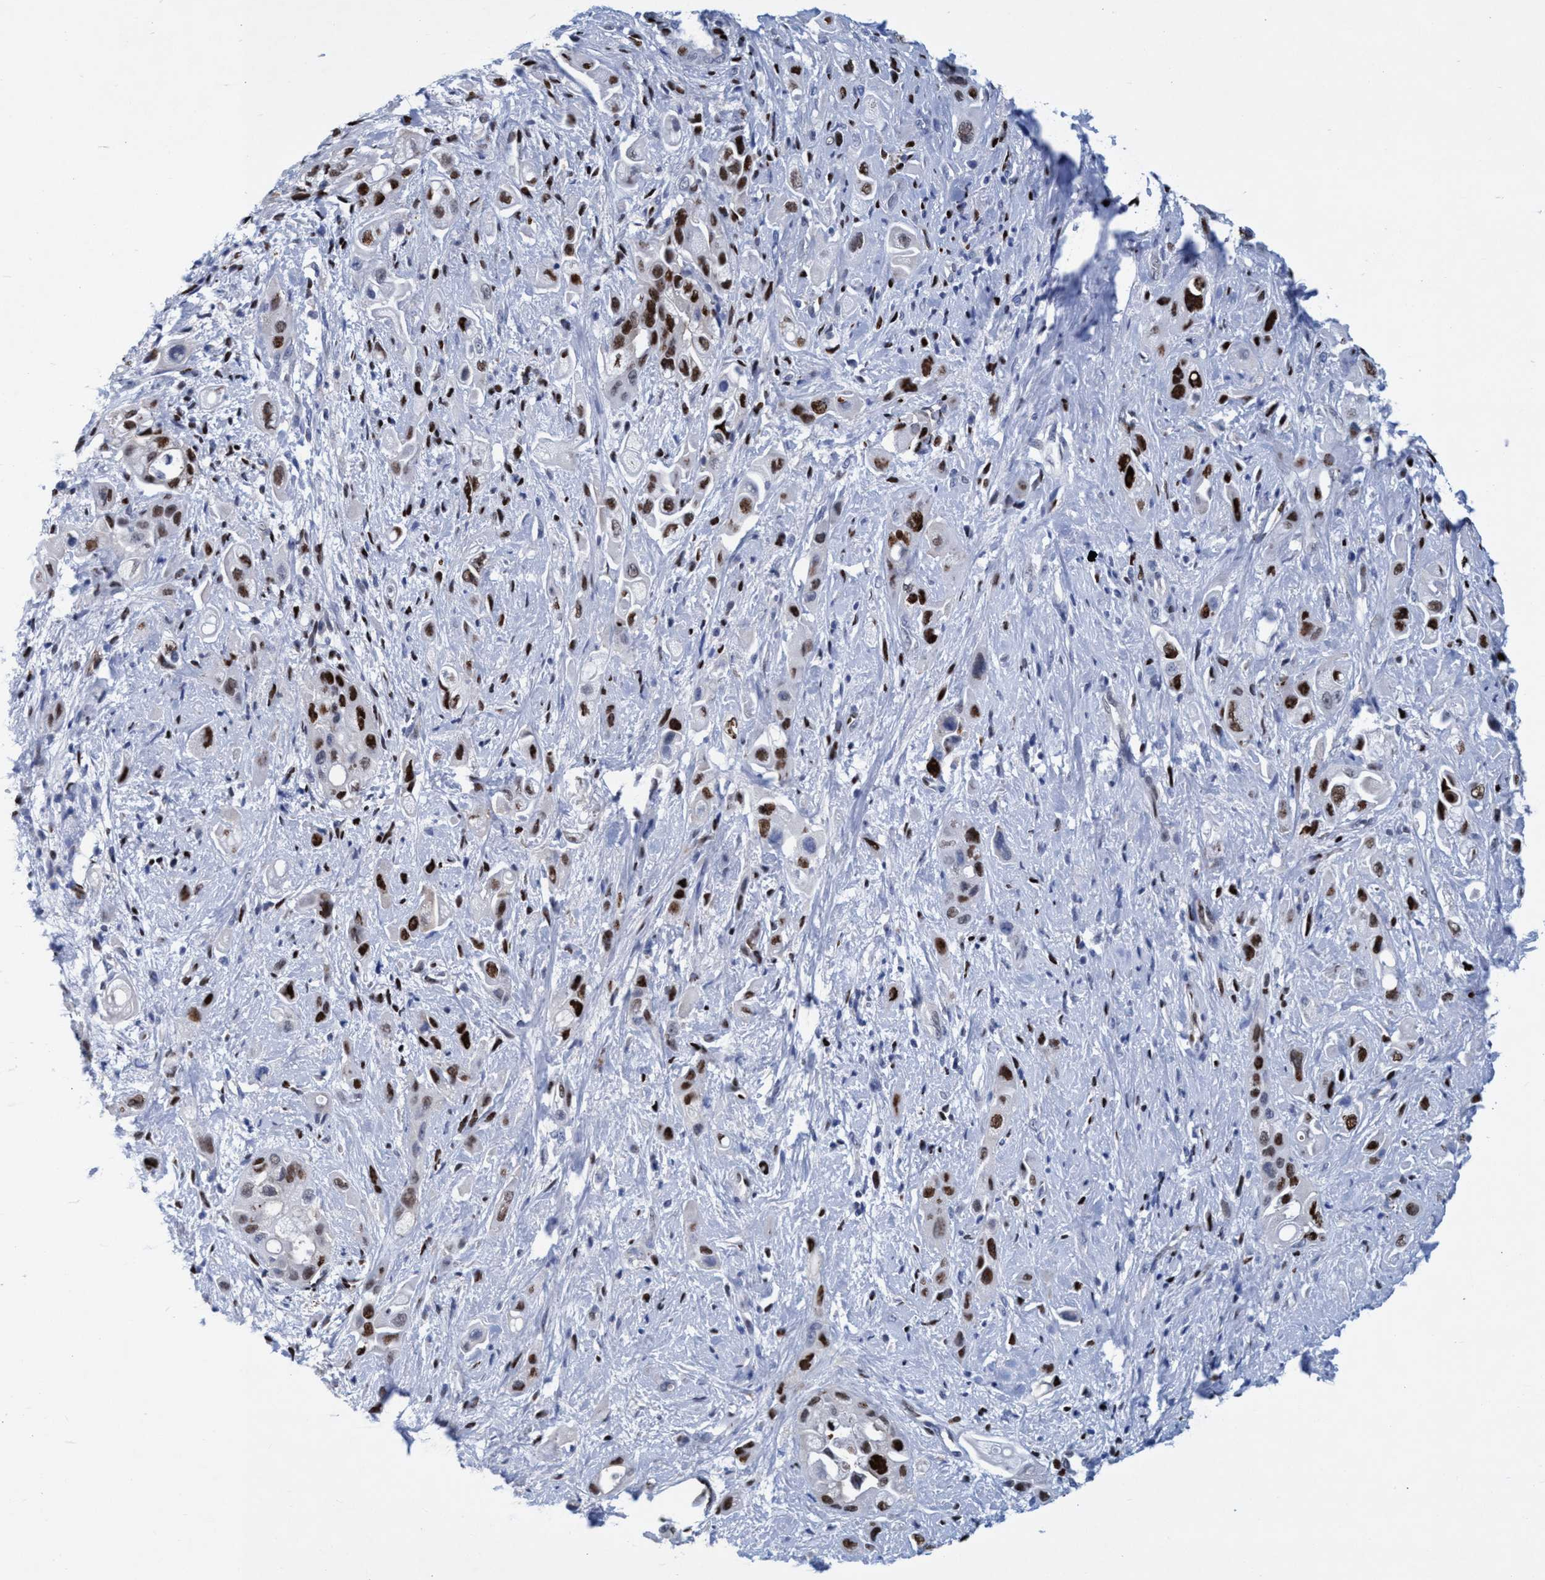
{"staining": {"intensity": "strong", "quantity": ">75%", "location": "nuclear"}, "tissue": "pancreatic cancer", "cell_type": "Tumor cells", "image_type": "cancer", "snomed": [{"axis": "morphology", "description": "Adenocarcinoma, NOS"}, {"axis": "topography", "description": "Pancreas"}], "caption": "Approximately >75% of tumor cells in human pancreatic cancer reveal strong nuclear protein staining as visualized by brown immunohistochemical staining.", "gene": "R3HCC1", "patient": {"sex": "female", "age": 66}}